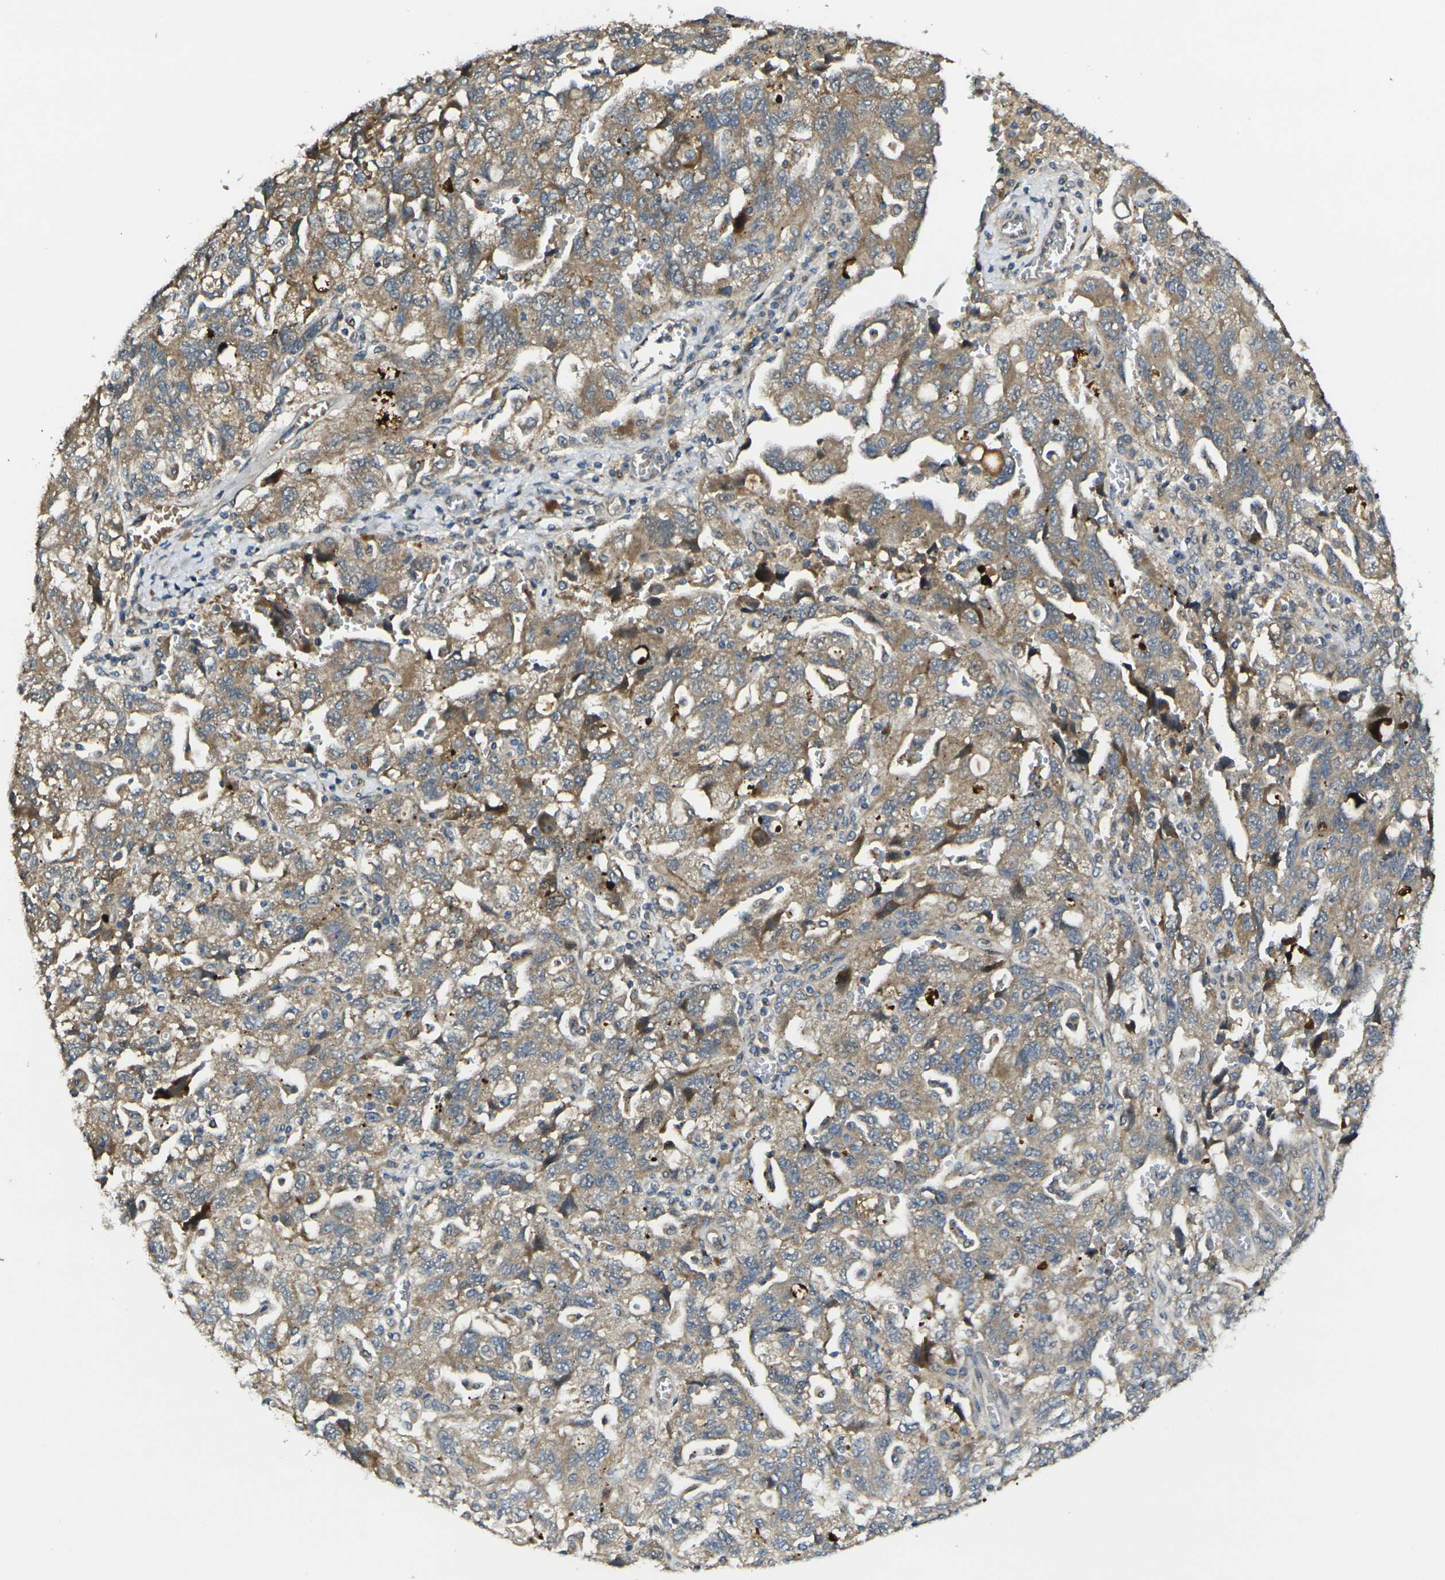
{"staining": {"intensity": "weak", "quantity": ">75%", "location": "cytoplasmic/membranous"}, "tissue": "ovarian cancer", "cell_type": "Tumor cells", "image_type": "cancer", "snomed": [{"axis": "morphology", "description": "Carcinoma, NOS"}, {"axis": "morphology", "description": "Cystadenocarcinoma, serous, NOS"}, {"axis": "topography", "description": "Ovary"}], "caption": "Protein staining demonstrates weak cytoplasmic/membranous staining in approximately >75% of tumor cells in ovarian cancer (serous cystadenocarcinoma).", "gene": "GNA12", "patient": {"sex": "female", "age": 69}}